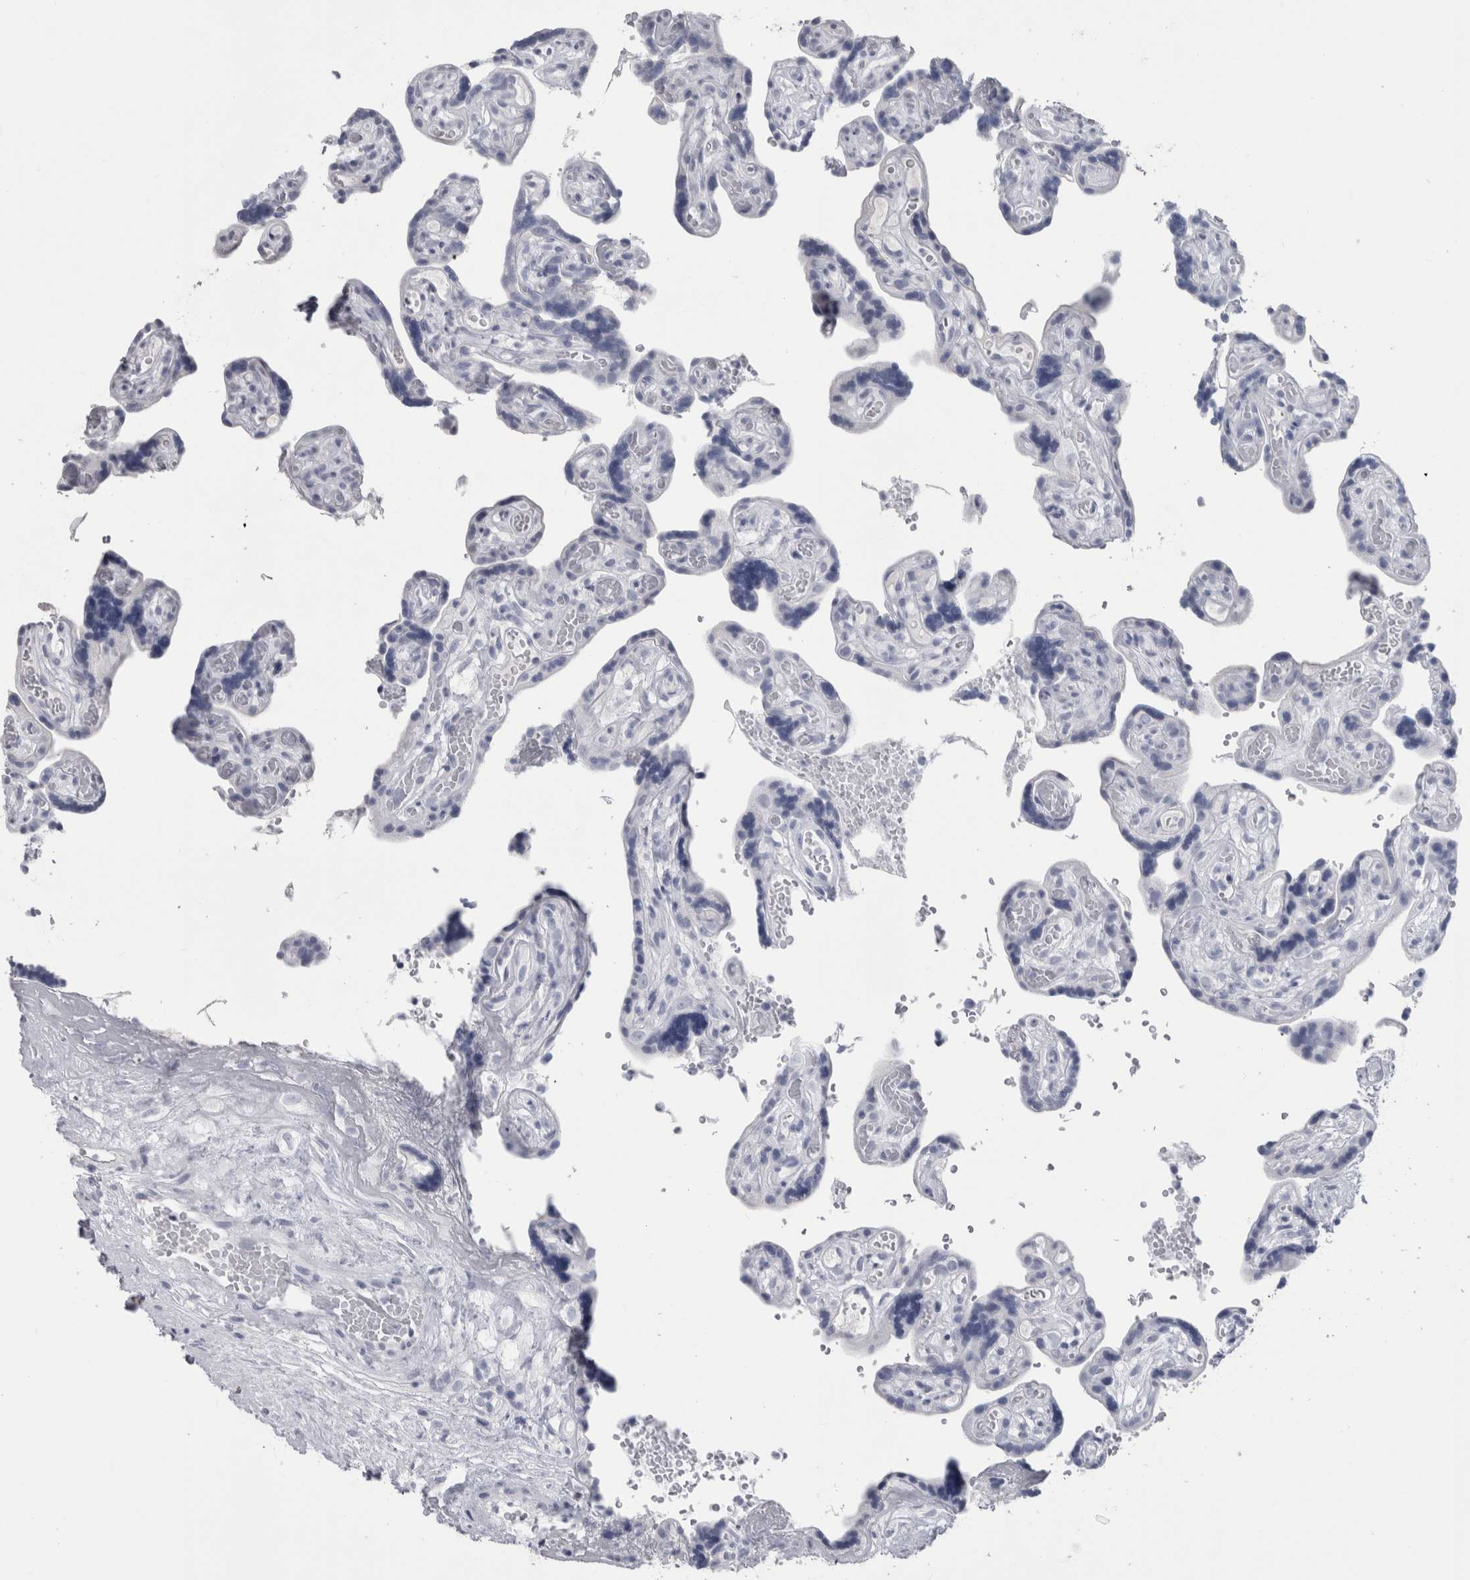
{"staining": {"intensity": "negative", "quantity": "none", "location": "none"}, "tissue": "placenta", "cell_type": "Decidual cells", "image_type": "normal", "snomed": [{"axis": "morphology", "description": "Normal tissue, NOS"}, {"axis": "topography", "description": "Placenta"}], "caption": "This is a photomicrograph of immunohistochemistry staining of benign placenta, which shows no expression in decidual cells. Brightfield microscopy of immunohistochemistry (IHC) stained with DAB (brown) and hematoxylin (blue), captured at high magnification.", "gene": "PTH", "patient": {"sex": "female", "age": 30}}